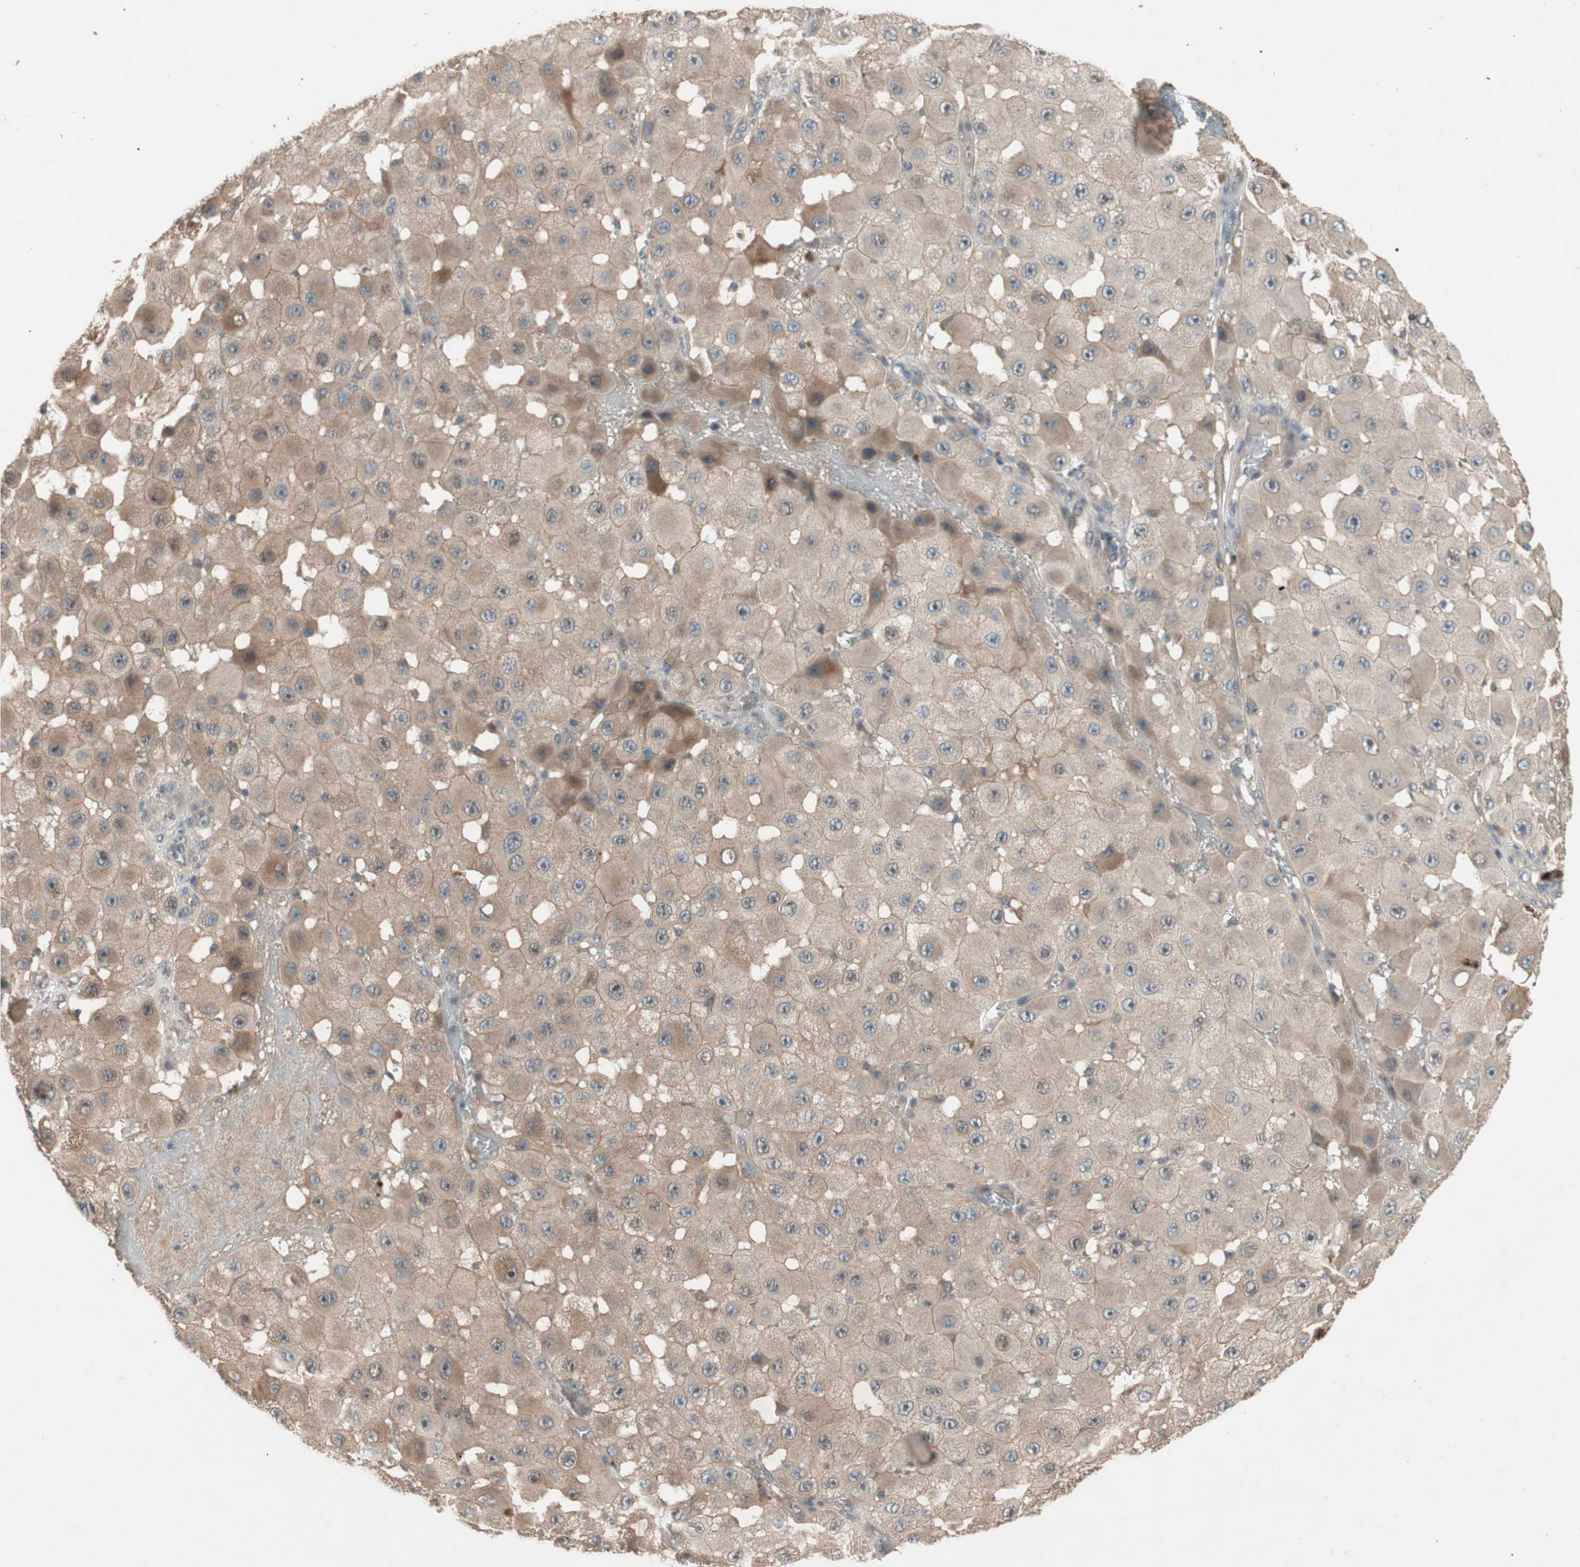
{"staining": {"intensity": "moderate", "quantity": "<25%", "location": "cytoplasmic/membranous"}, "tissue": "melanoma", "cell_type": "Tumor cells", "image_type": "cancer", "snomed": [{"axis": "morphology", "description": "Malignant melanoma, NOS"}, {"axis": "topography", "description": "Skin"}], "caption": "IHC micrograph of malignant melanoma stained for a protein (brown), which displays low levels of moderate cytoplasmic/membranous staining in about <25% of tumor cells.", "gene": "NSF", "patient": {"sex": "female", "age": 81}}